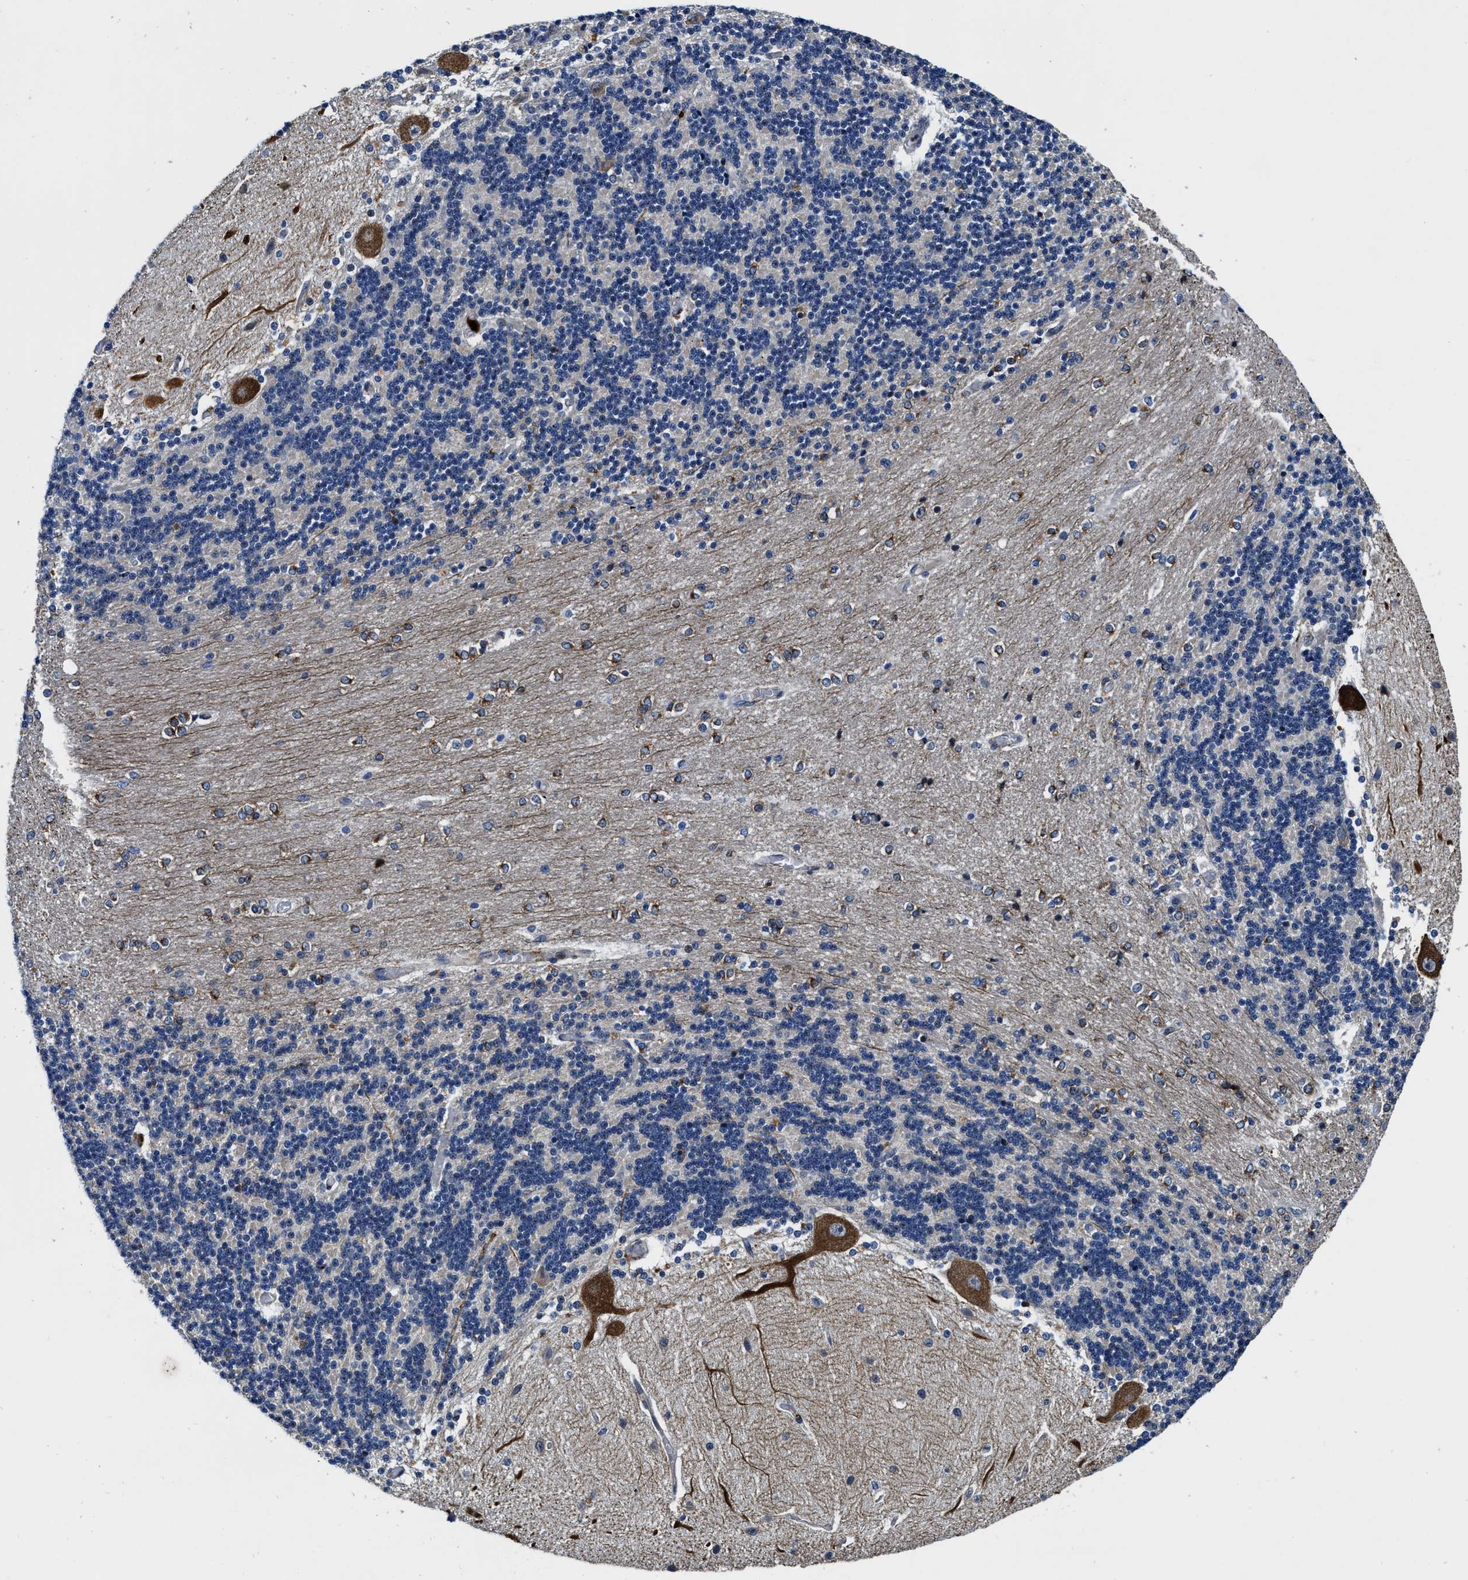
{"staining": {"intensity": "moderate", "quantity": "<25%", "location": "cytoplasmic/membranous"}, "tissue": "cerebellum", "cell_type": "Cells in granular layer", "image_type": "normal", "snomed": [{"axis": "morphology", "description": "Normal tissue, NOS"}, {"axis": "topography", "description": "Cerebellum"}], "caption": "DAB immunohistochemical staining of unremarkable cerebellum shows moderate cytoplasmic/membranous protein positivity in about <25% of cells in granular layer.", "gene": "C2orf66", "patient": {"sex": "female", "age": 54}}